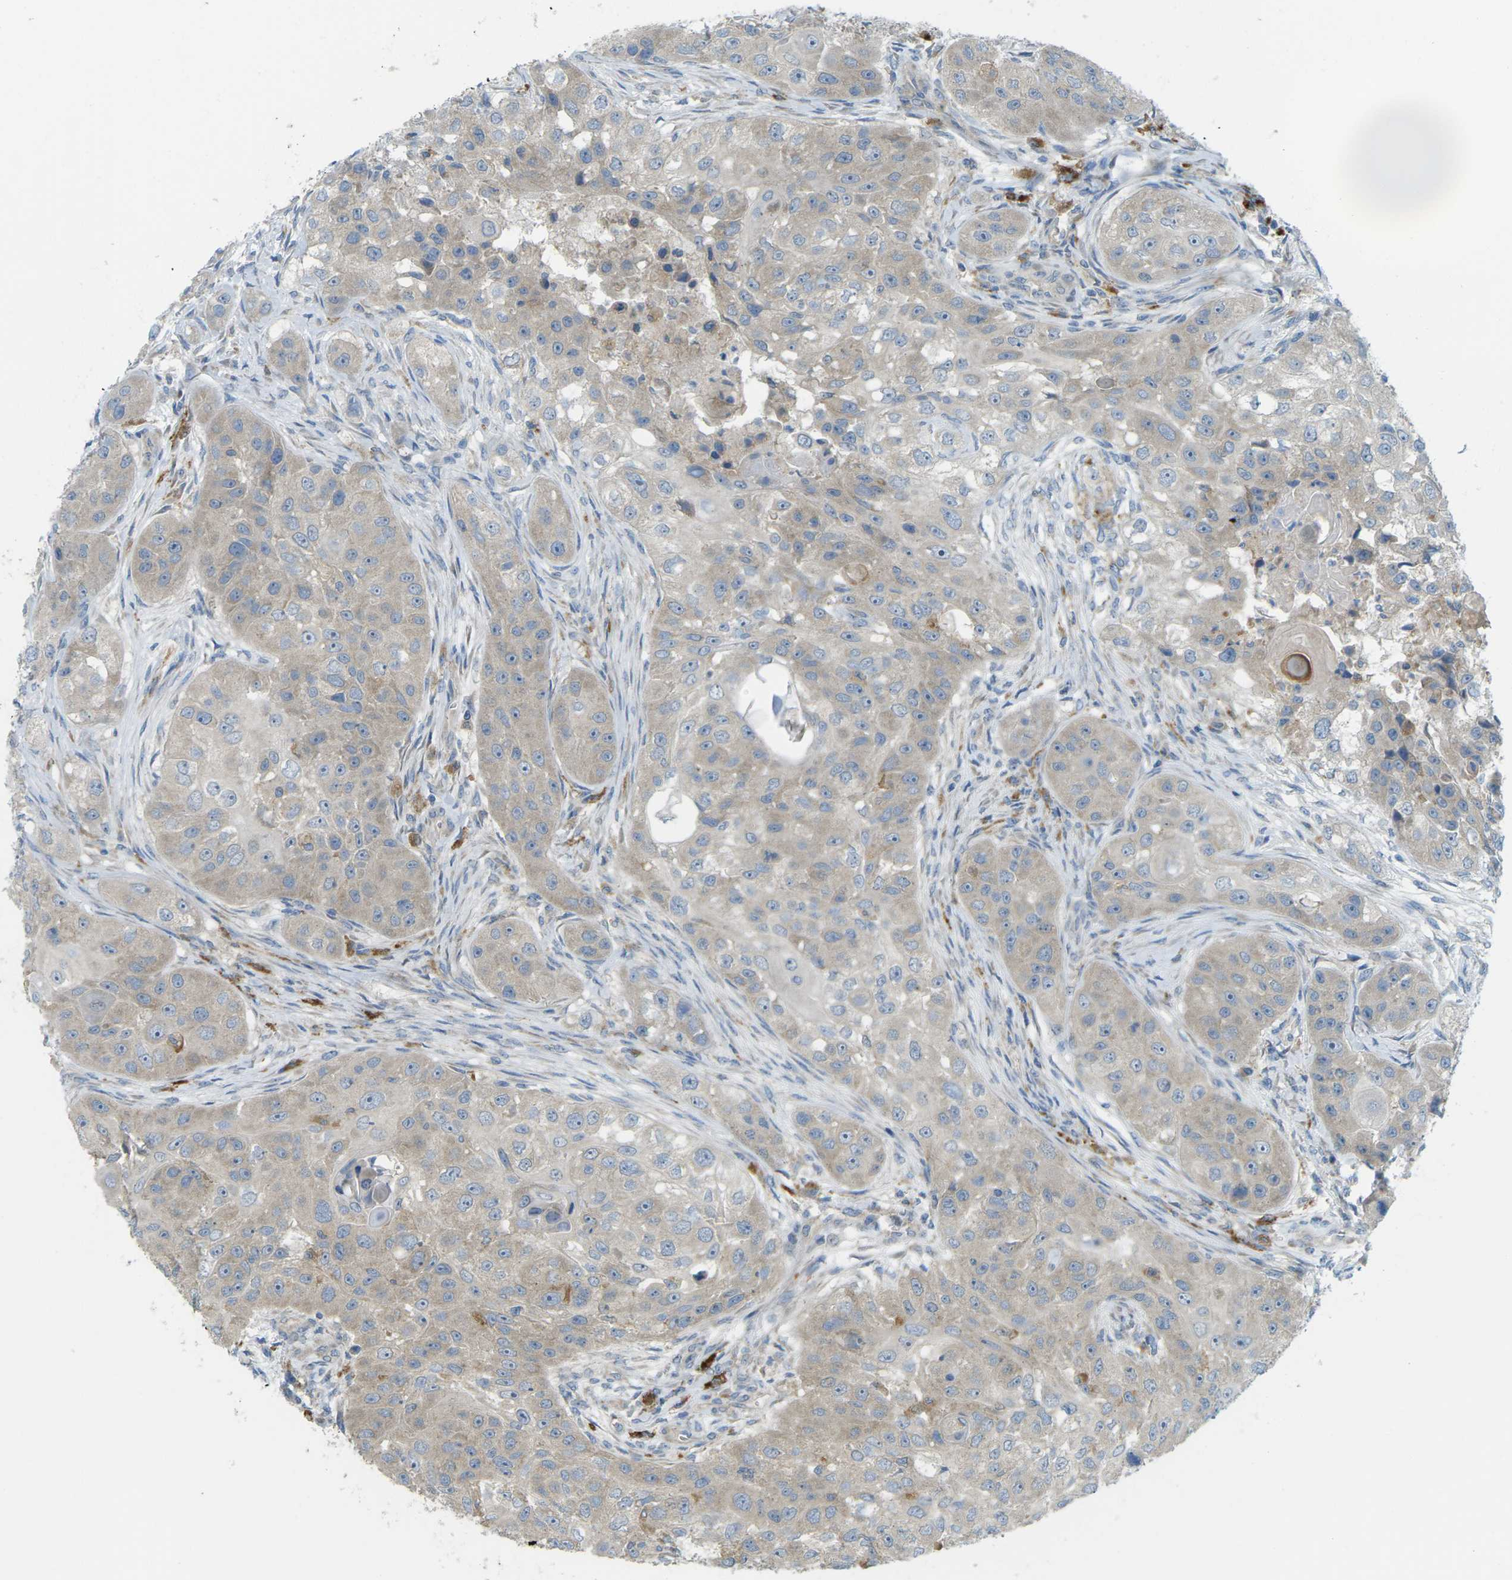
{"staining": {"intensity": "weak", "quantity": ">75%", "location": "cytoplasmic/membranous"}, "tissue": "head and neck cancer", "cell_type": "Tumor cells", "image_type": "cancer", "snomed": [{"axis": "morphology", "description": "Normal tissue, NOS"}, {"axis": "morphology", "description": "Squamous cell carcinoma, NOS"}, {"axis": "topography", "description": "Skeletal muscle"}, {"axis": "topography", "description": "Head-Neck"}], "caption": "There is low levels of weak cytoplasmic/membranous expression in tumor cells of head and neck squamous cell carcinoma, as demonstrated by immunohistochemical staining (brown color).", "gene": "MYLK4", "patient": {"sex": "male", "age": 51}}